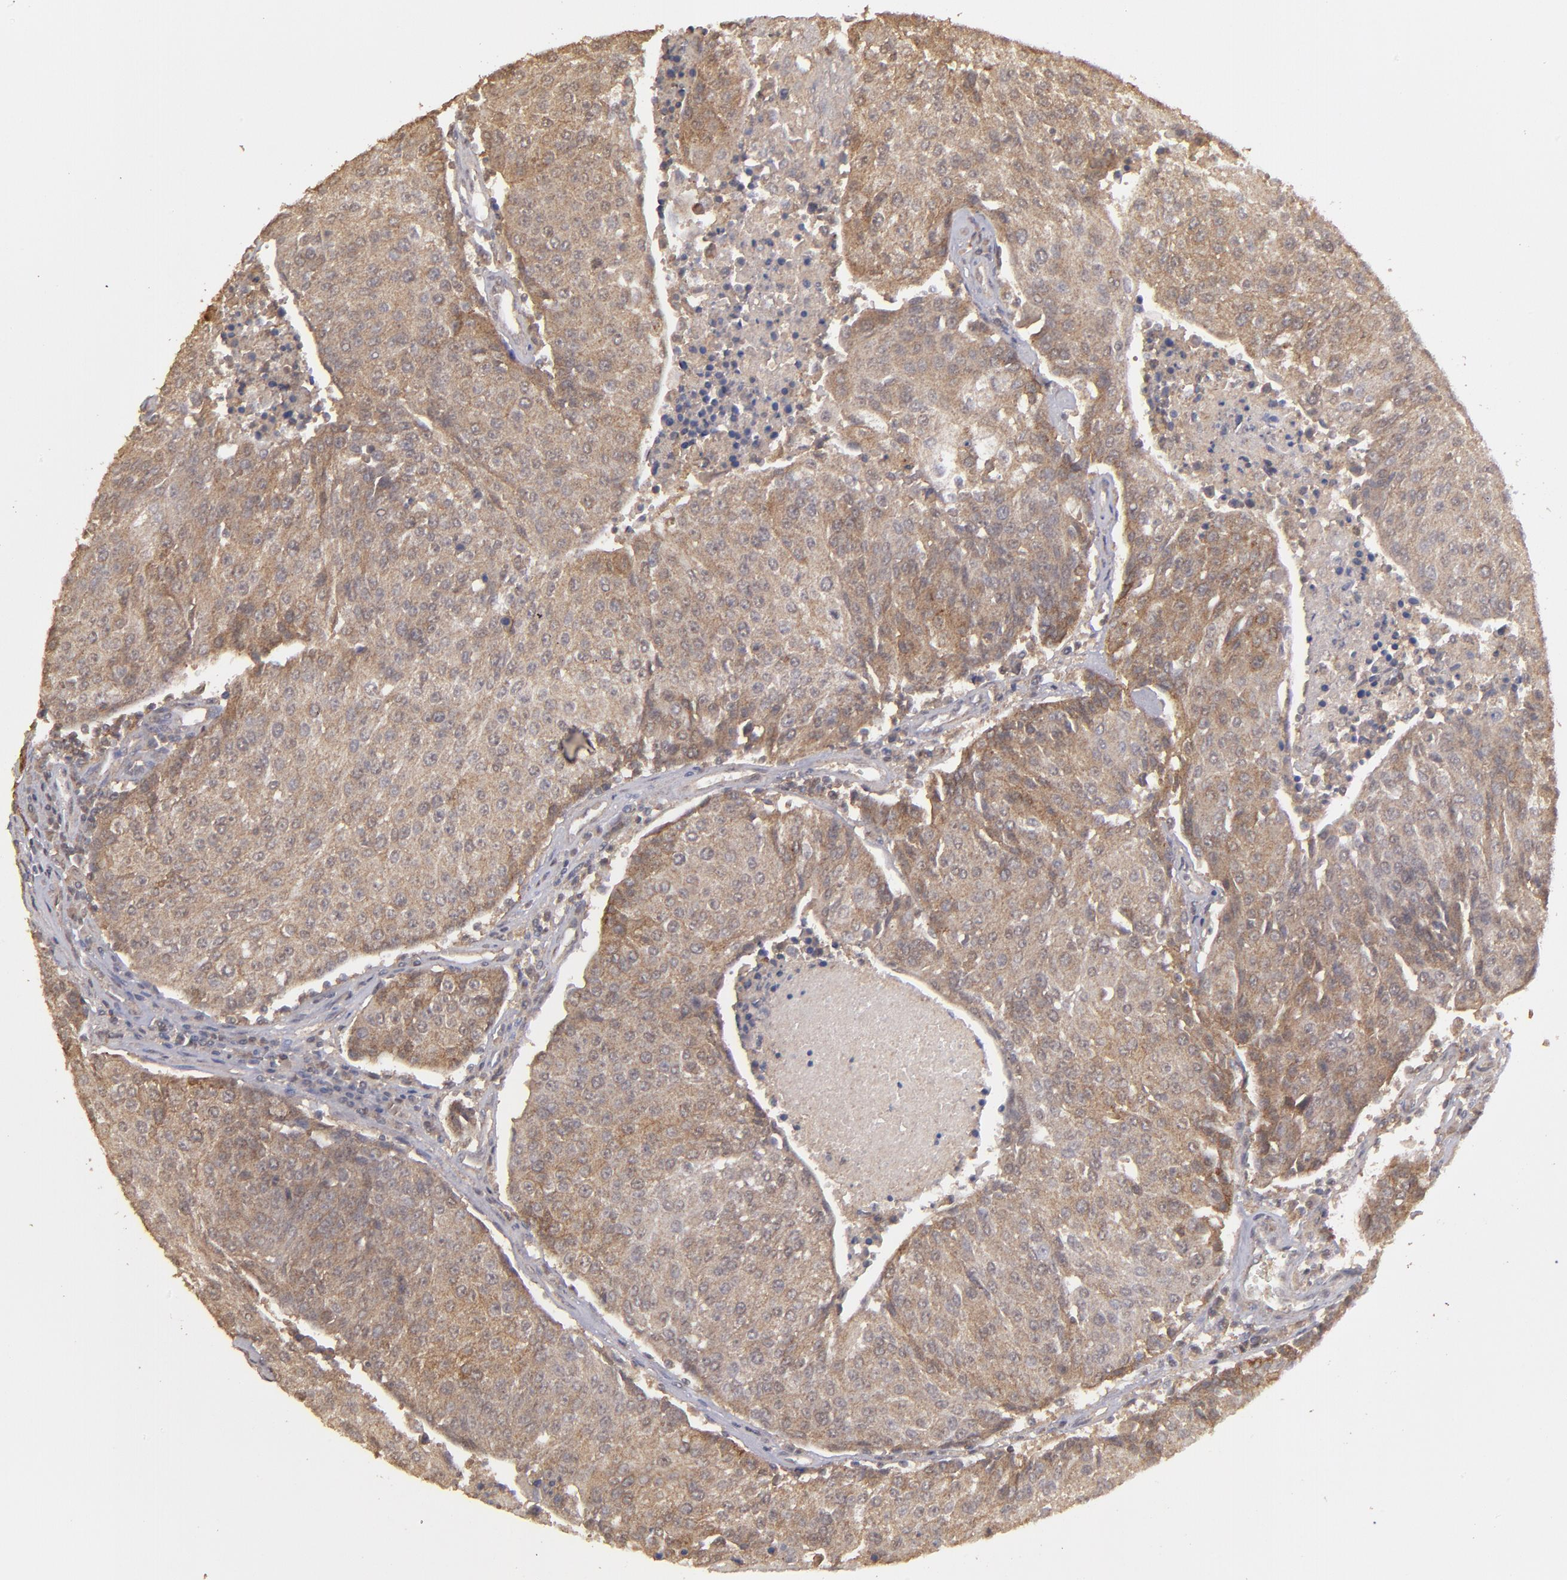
{"staining": {"intensity": "moderate", "quantity": ">75%", "location": "cytoplasmic/membranous"}, "tissue": "urothelial cancer", "cell_type": "Tumor cells", "image_type": "cancer", "snomed": [{"axis": "morphology", "description": "Urothelial carcinoma, High grade"}, {"axis": "topography", "description": "Urinary bladder"}], "caption": "Immunohistochemistry (DAB) staining of urothelial cancer demonstrates moderate cytoplasmic/membranous protein expression in approximately >75% of tumor cells.", "gene": "FAT1", "patient": {"sex": "female", "age": 85}}